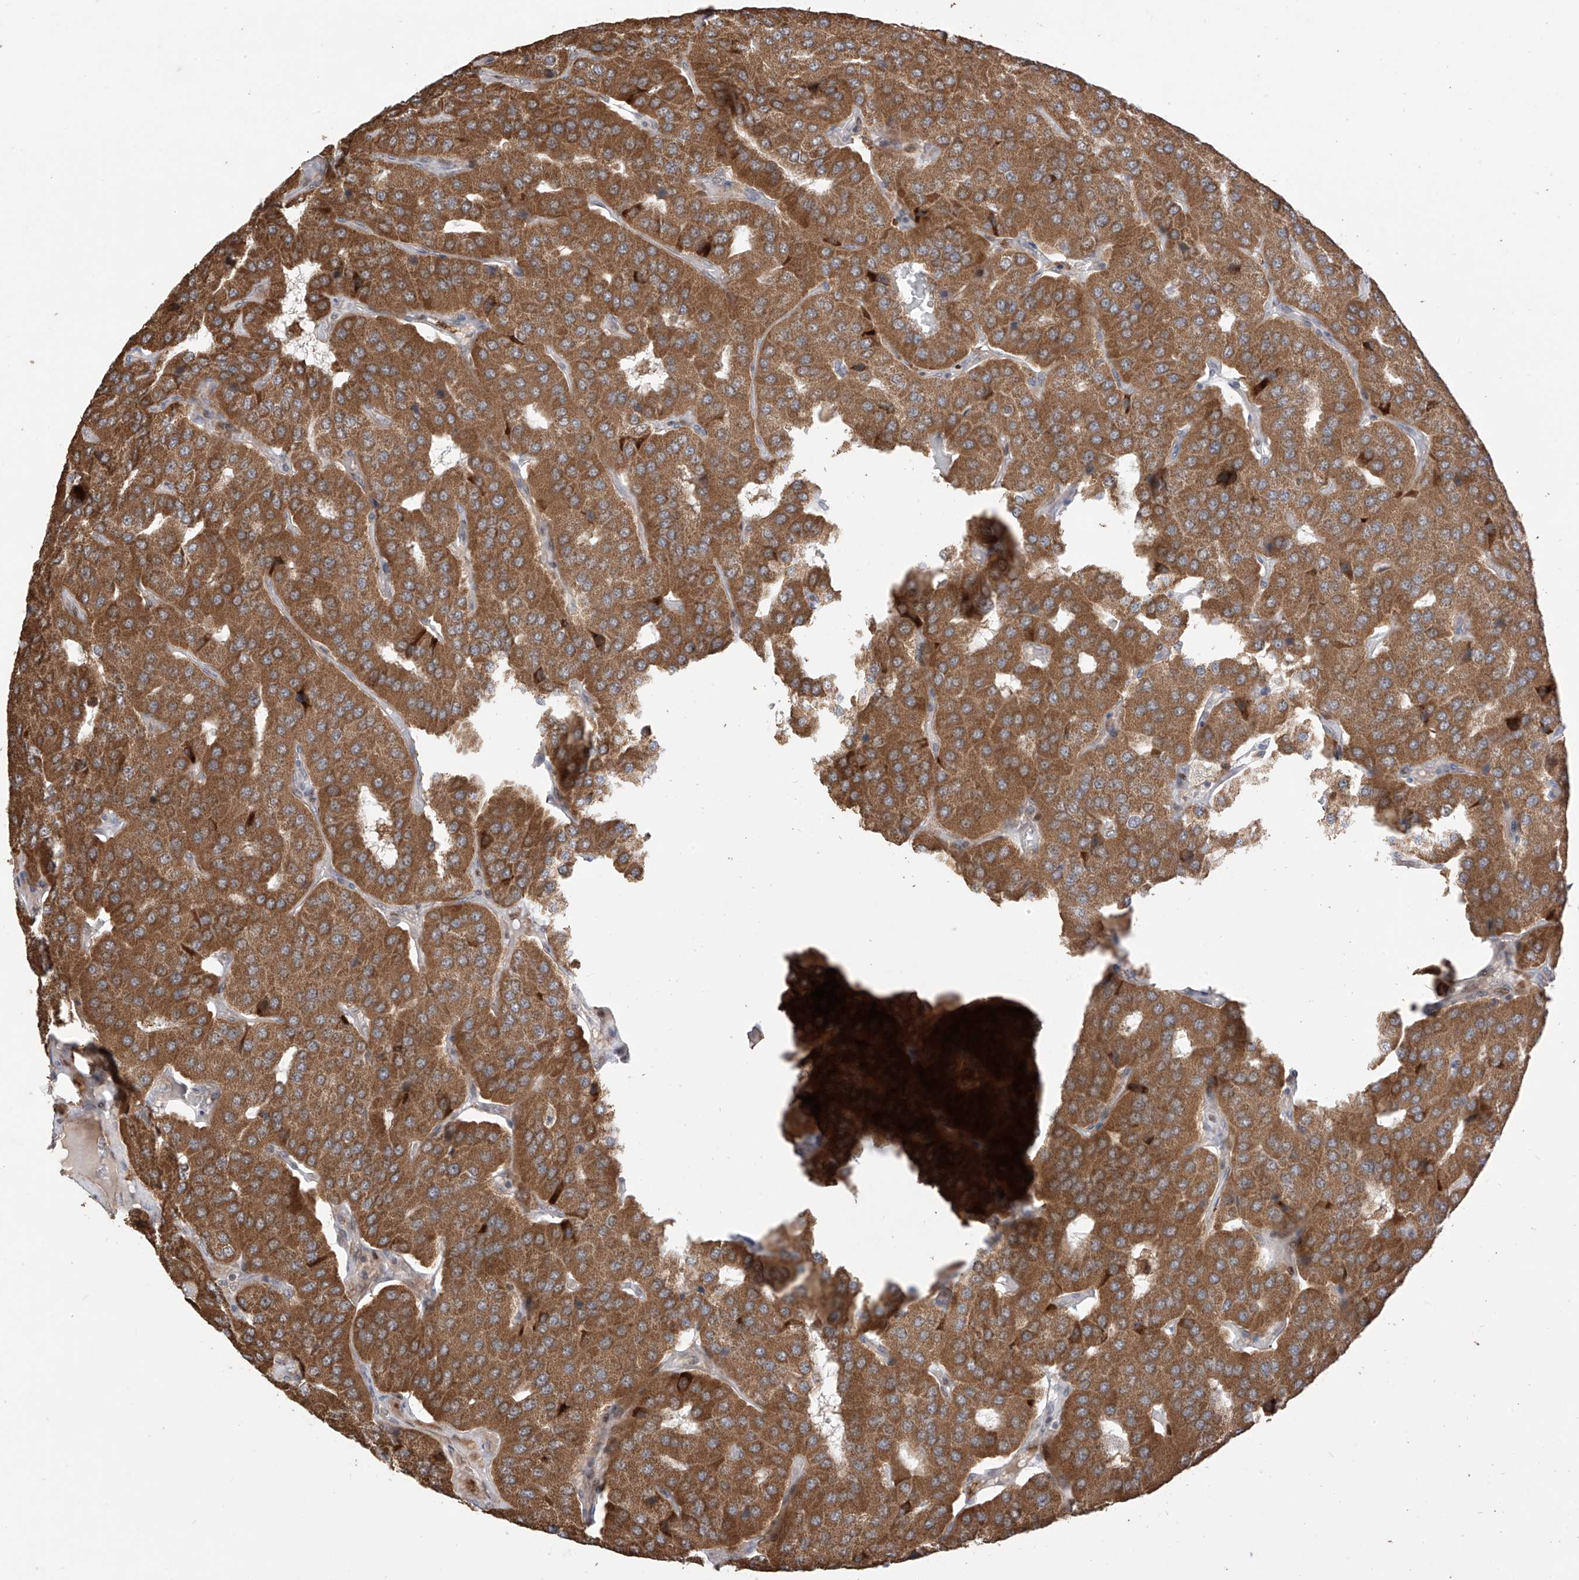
{"staining": {"intensity": "moderate", "quantity": ">75%", "location": "cytoplasmic/membranous"}, "tissue": "parathyroid gland", "cell_type": "Glandular cells", "image_type": "normal", "snomed": [{"axis": "morphology", "description": "Normal tissue, NOS"}, {"axis": "morphology", "description": "Adenoma, NOS"}, {"axis": "topography", "description": "Parathyroid gland"}], "caption": "About >75% of glandular cells in benign parathyroid gland reveal moderate cytoplasmic/membranous protein expression as visualized by brown immunohistochemical staining.", "gene": "LATS1", "patient": {"sex": "female", "age": 86}}